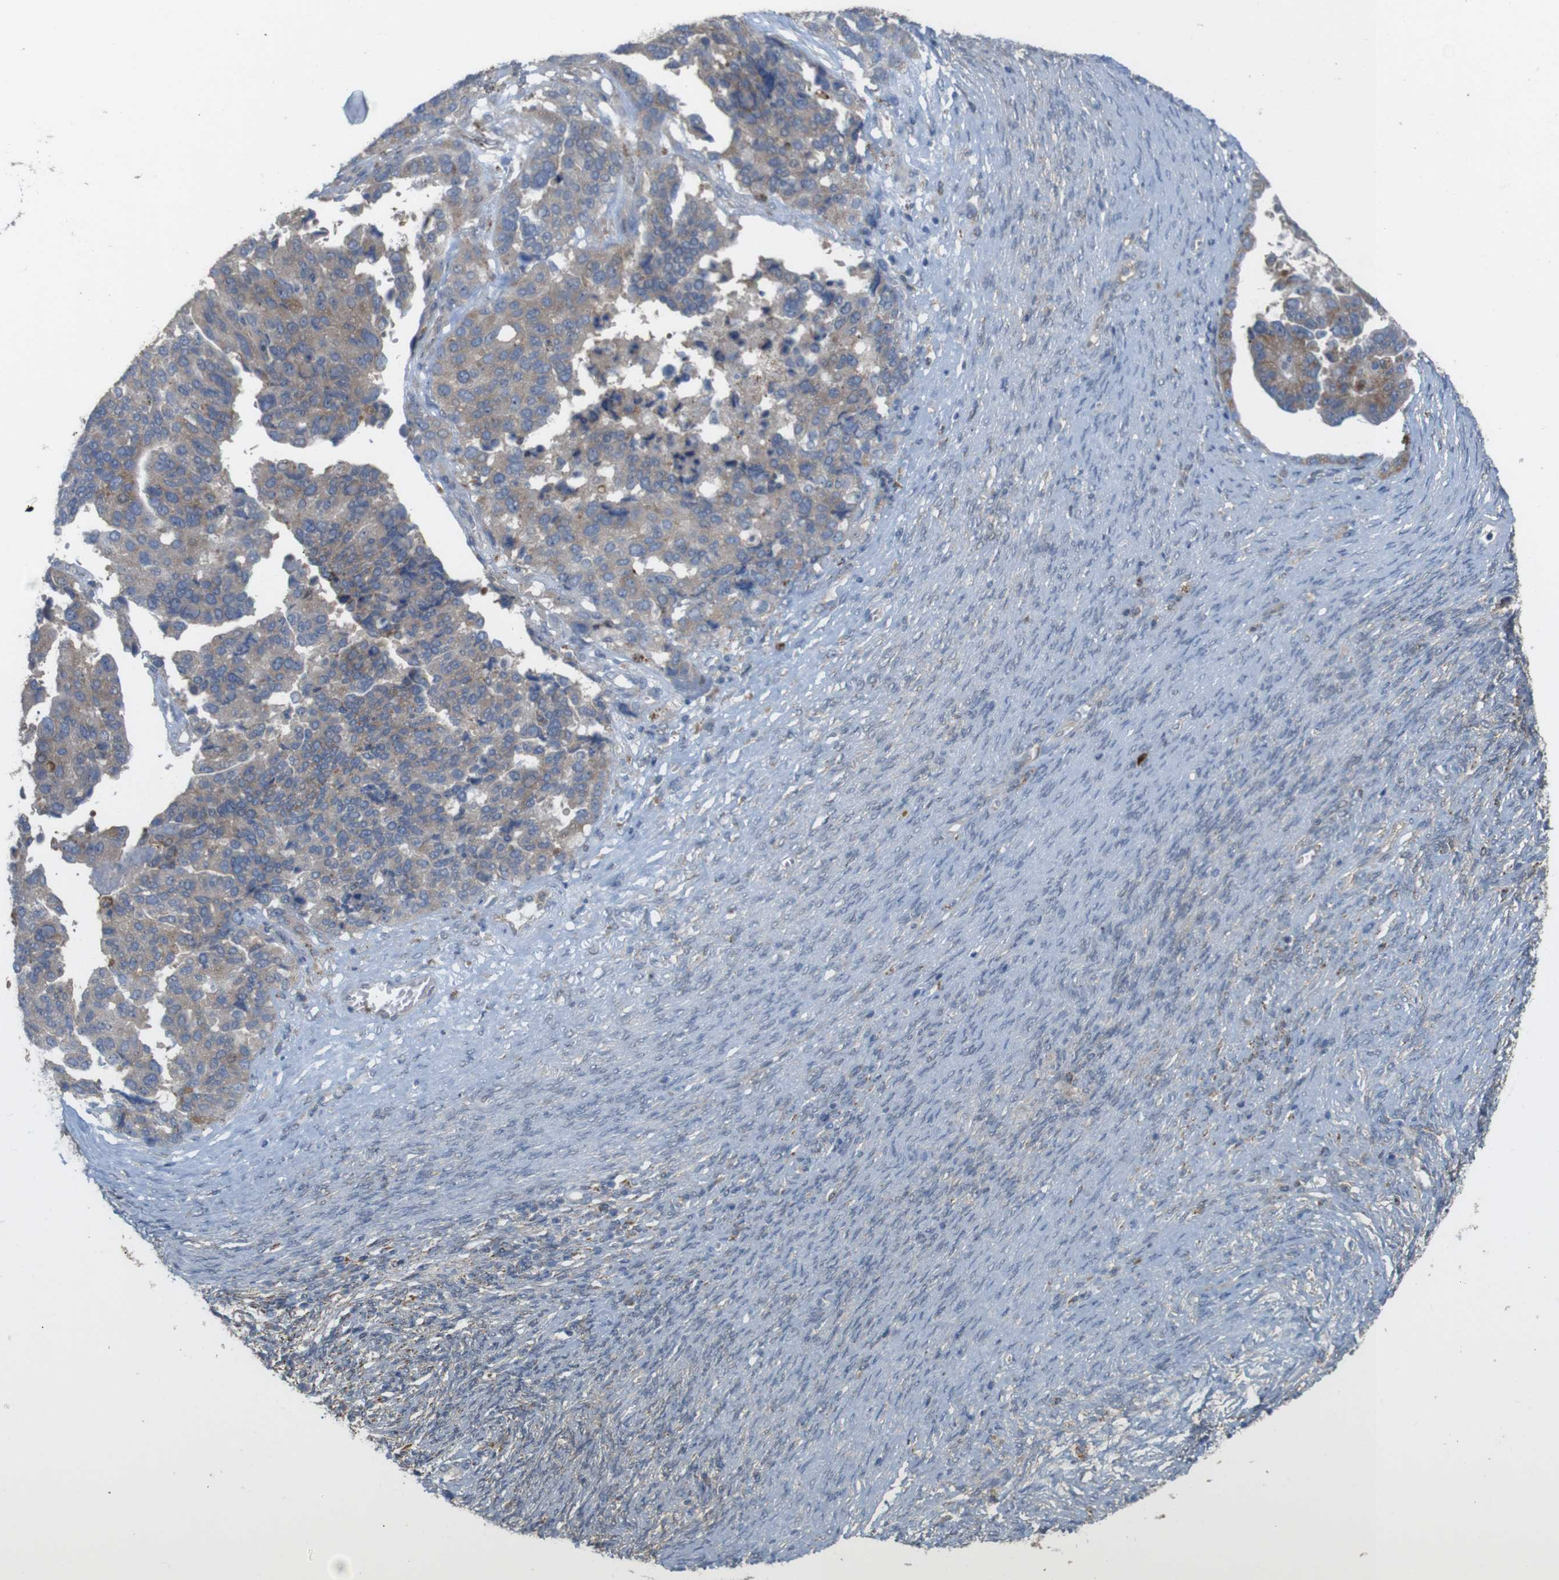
{"staining": {"intensity": "weak", "quantity": ">75%", "location": "cytoplasmic/membranous"}, "tissue": "ovarian cancer", "cell_type": "Tumor cells", "image_type": "cancer", "snomed": [{"axis": "morphology", "description": "Cystadenocarcinoma, serous, NOS"}, {"axis": "topography", "description": "Ovary"}], "caption": "This is an image of immunohistochemistry (IHC) staining of ovarian cancer (serous cystadenocarcinoma), which shows weak positivity in the cytoplasmic/membranous of tumor cells.", "gene": "PTPRR", "patient": {"sex": "female", "age": 44}}